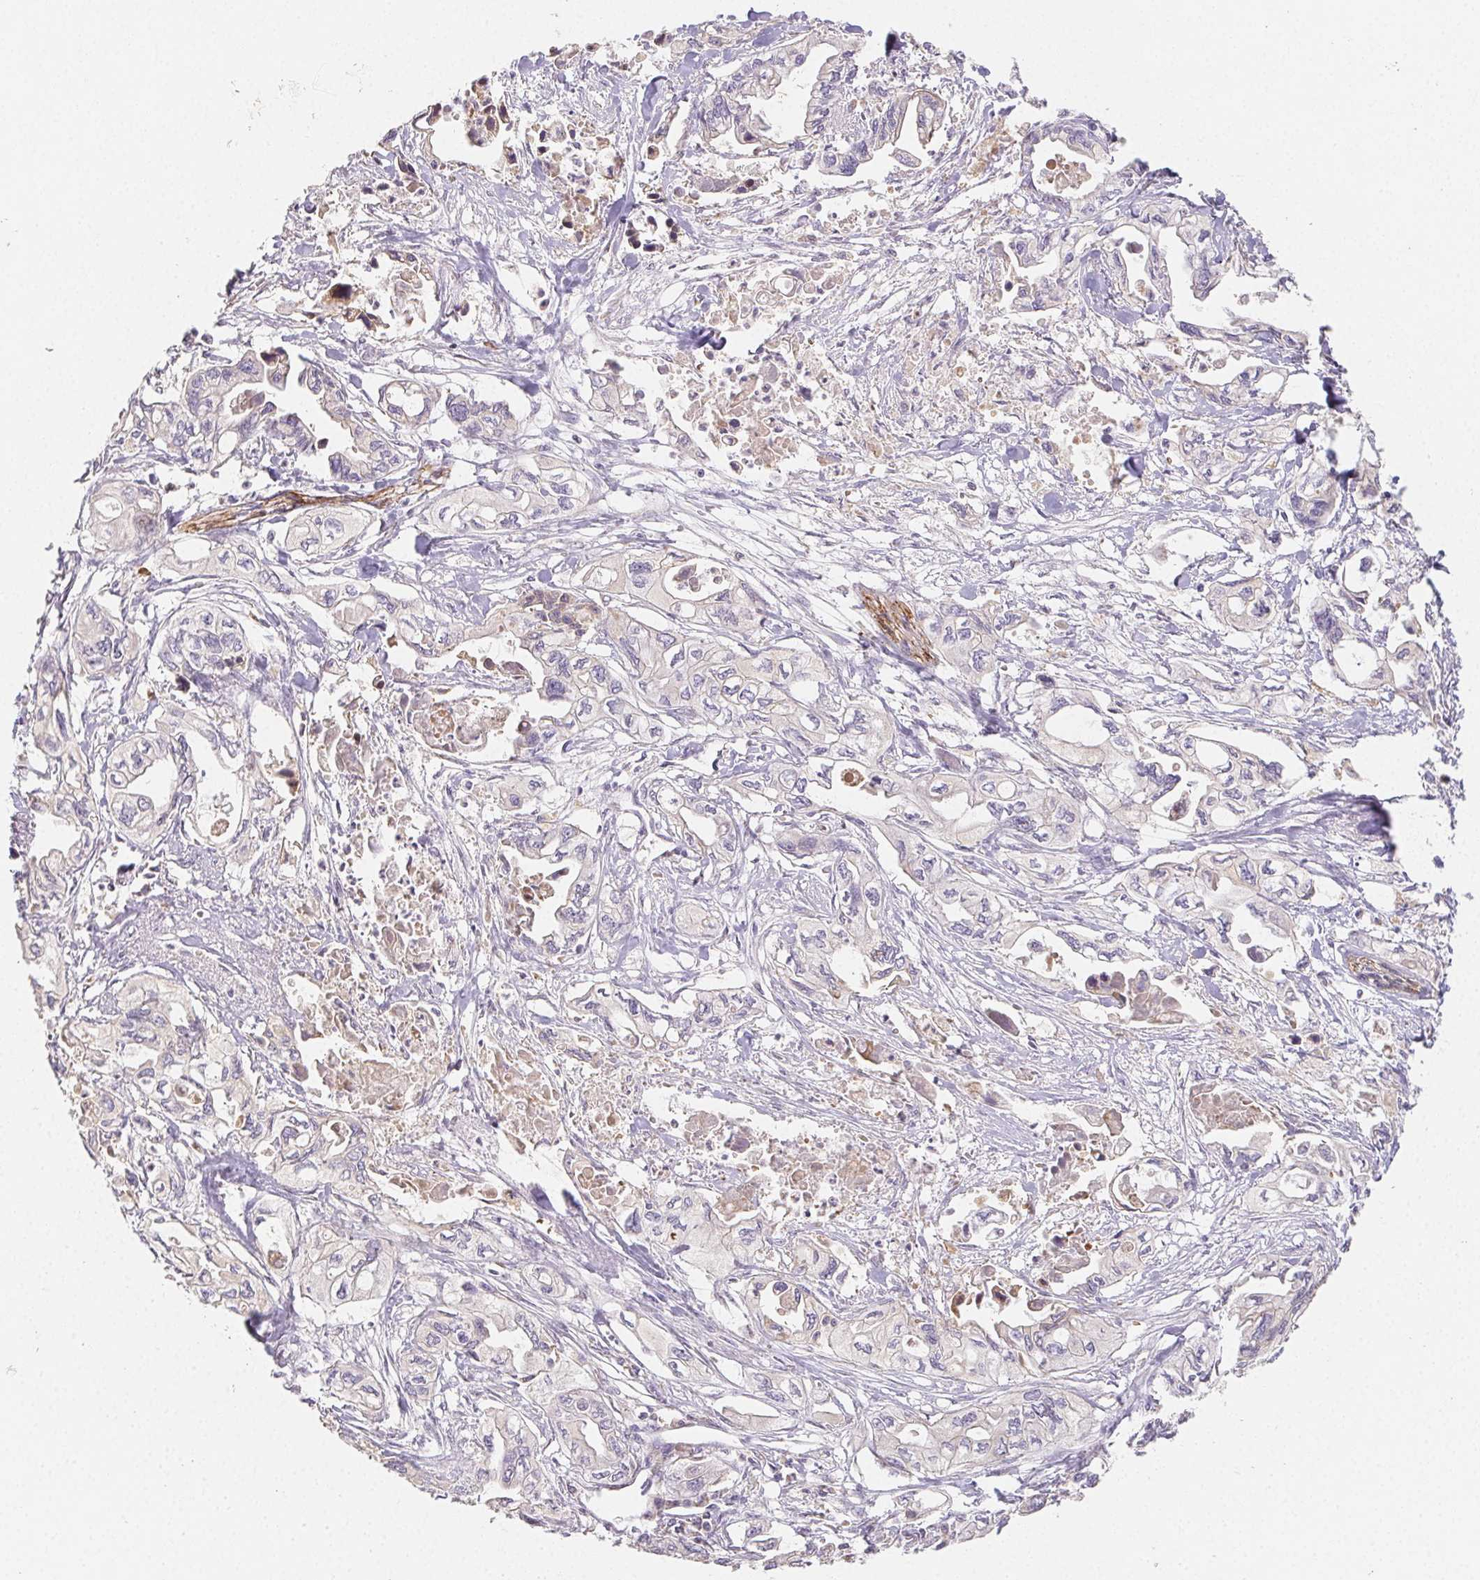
{"staining": {"intensity": "negative", "quantity": "none", "location": "none"}, "tissue": "pancreatic cancer", "cell_type": "Tumor cells", "image_type": "cancer", "snomed": [{"axis": "morphology", "description": "Adenocarcinoma, NOS"}, {"axis": "topography", "description": "Pancreas"}], "caption": "Tumor cells are negative for brown protein staining in pancreatic adenocarcinoma.", "gene": "ACVR1B", "patient": {"sex": "male", "age": 68}}